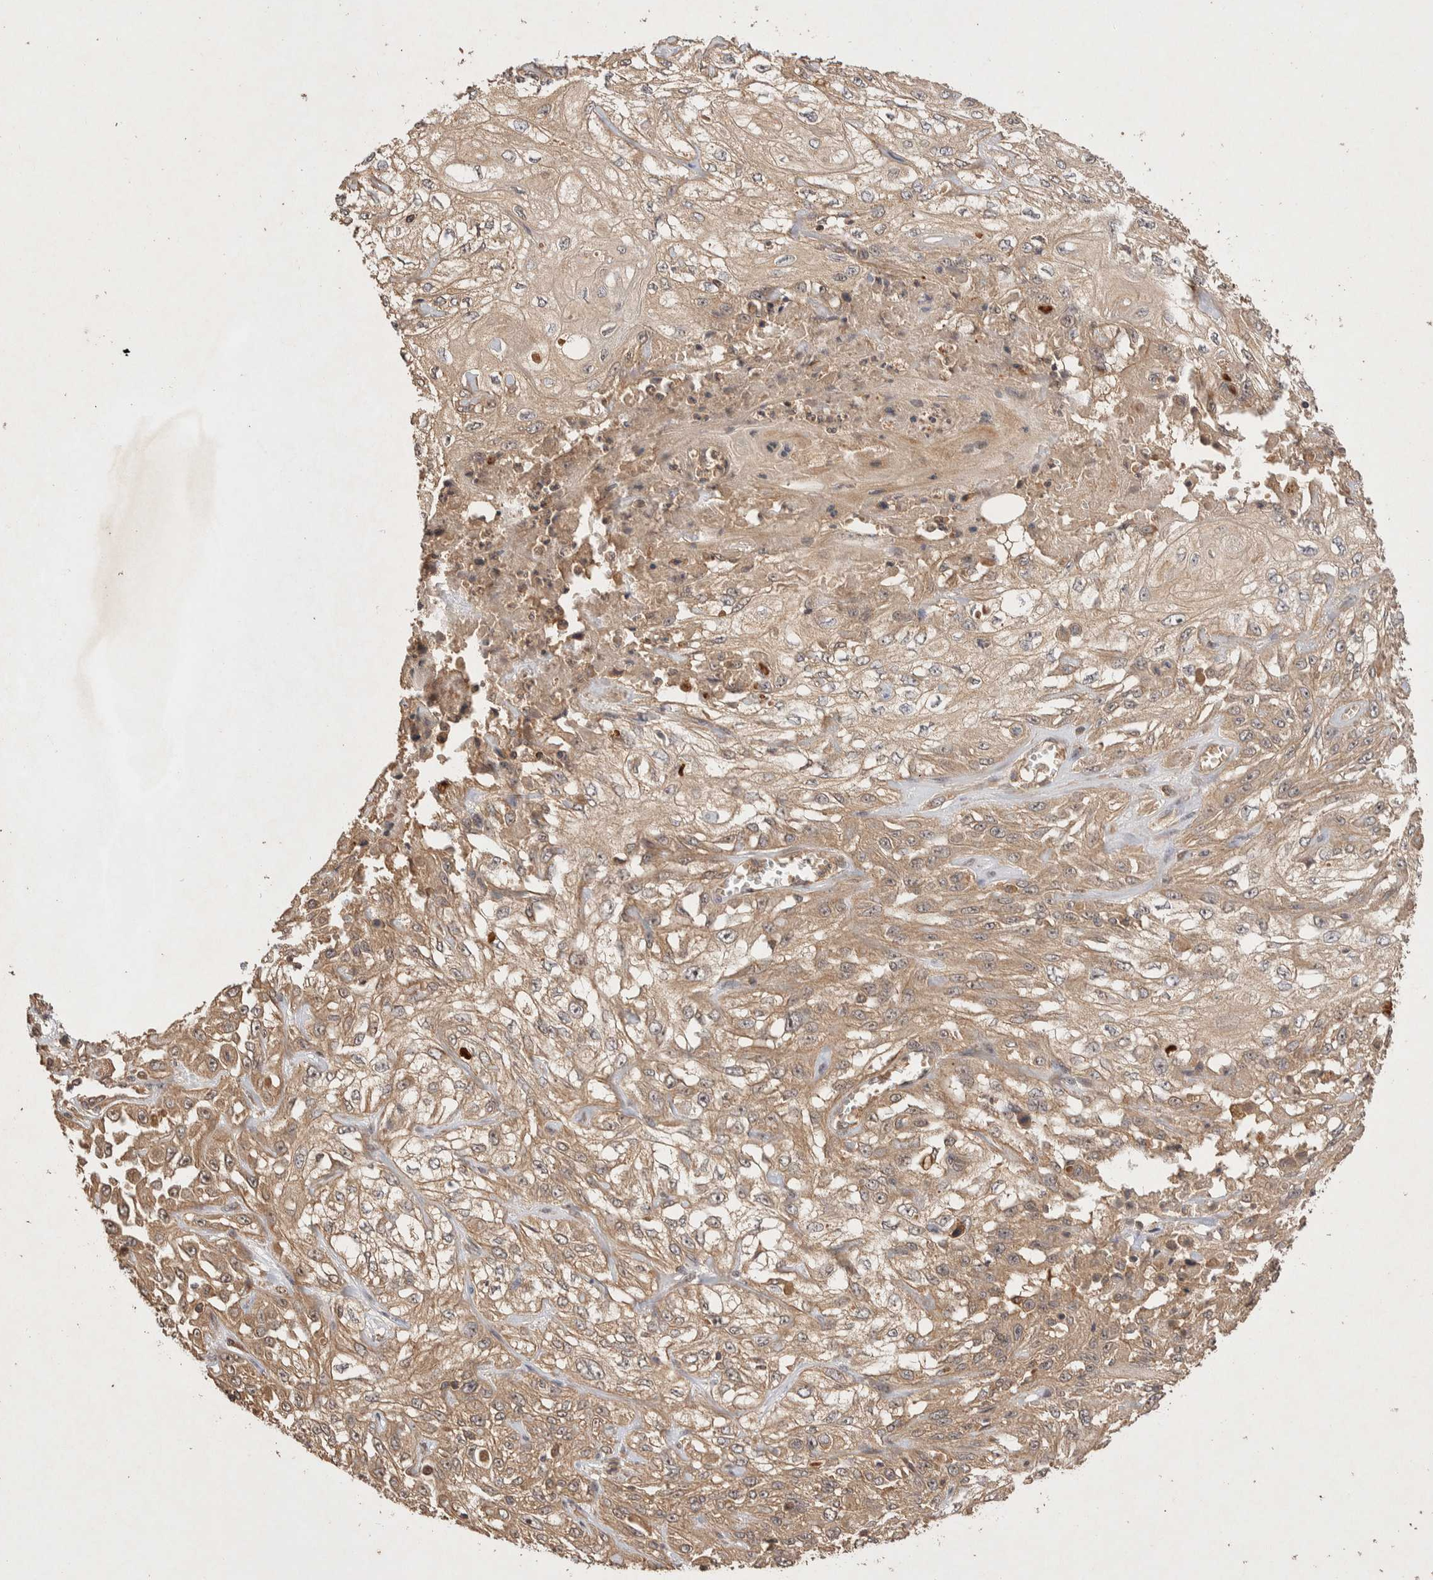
{"staining": {"intensity": "weak", "quantity": ">75%", "location": "cytoplasmic/membranous"}, "tissue": "skin cancer", "cell_type": "Tumor cells", "image_type": "cancer", "snomed": [{"axis": "morphology", "description": "Squamous cell carcinoma, NOS"}, {"axis": "morphology", "description": "Squamous cell carcinoma, metastatic, NOS"}, {"axis": "topography", "description": "Skin"}, {"axis": "topography", "description": "Lymph node"}], "caption": "Protein staining of metastatic squamous cell carcinoma (skin) tissue exhibits weak cytoplasmic/membranous staining in about >75% of tumor cells.", "gene": "NSMAF", "patient": {"sex": "male", "age": 75}}